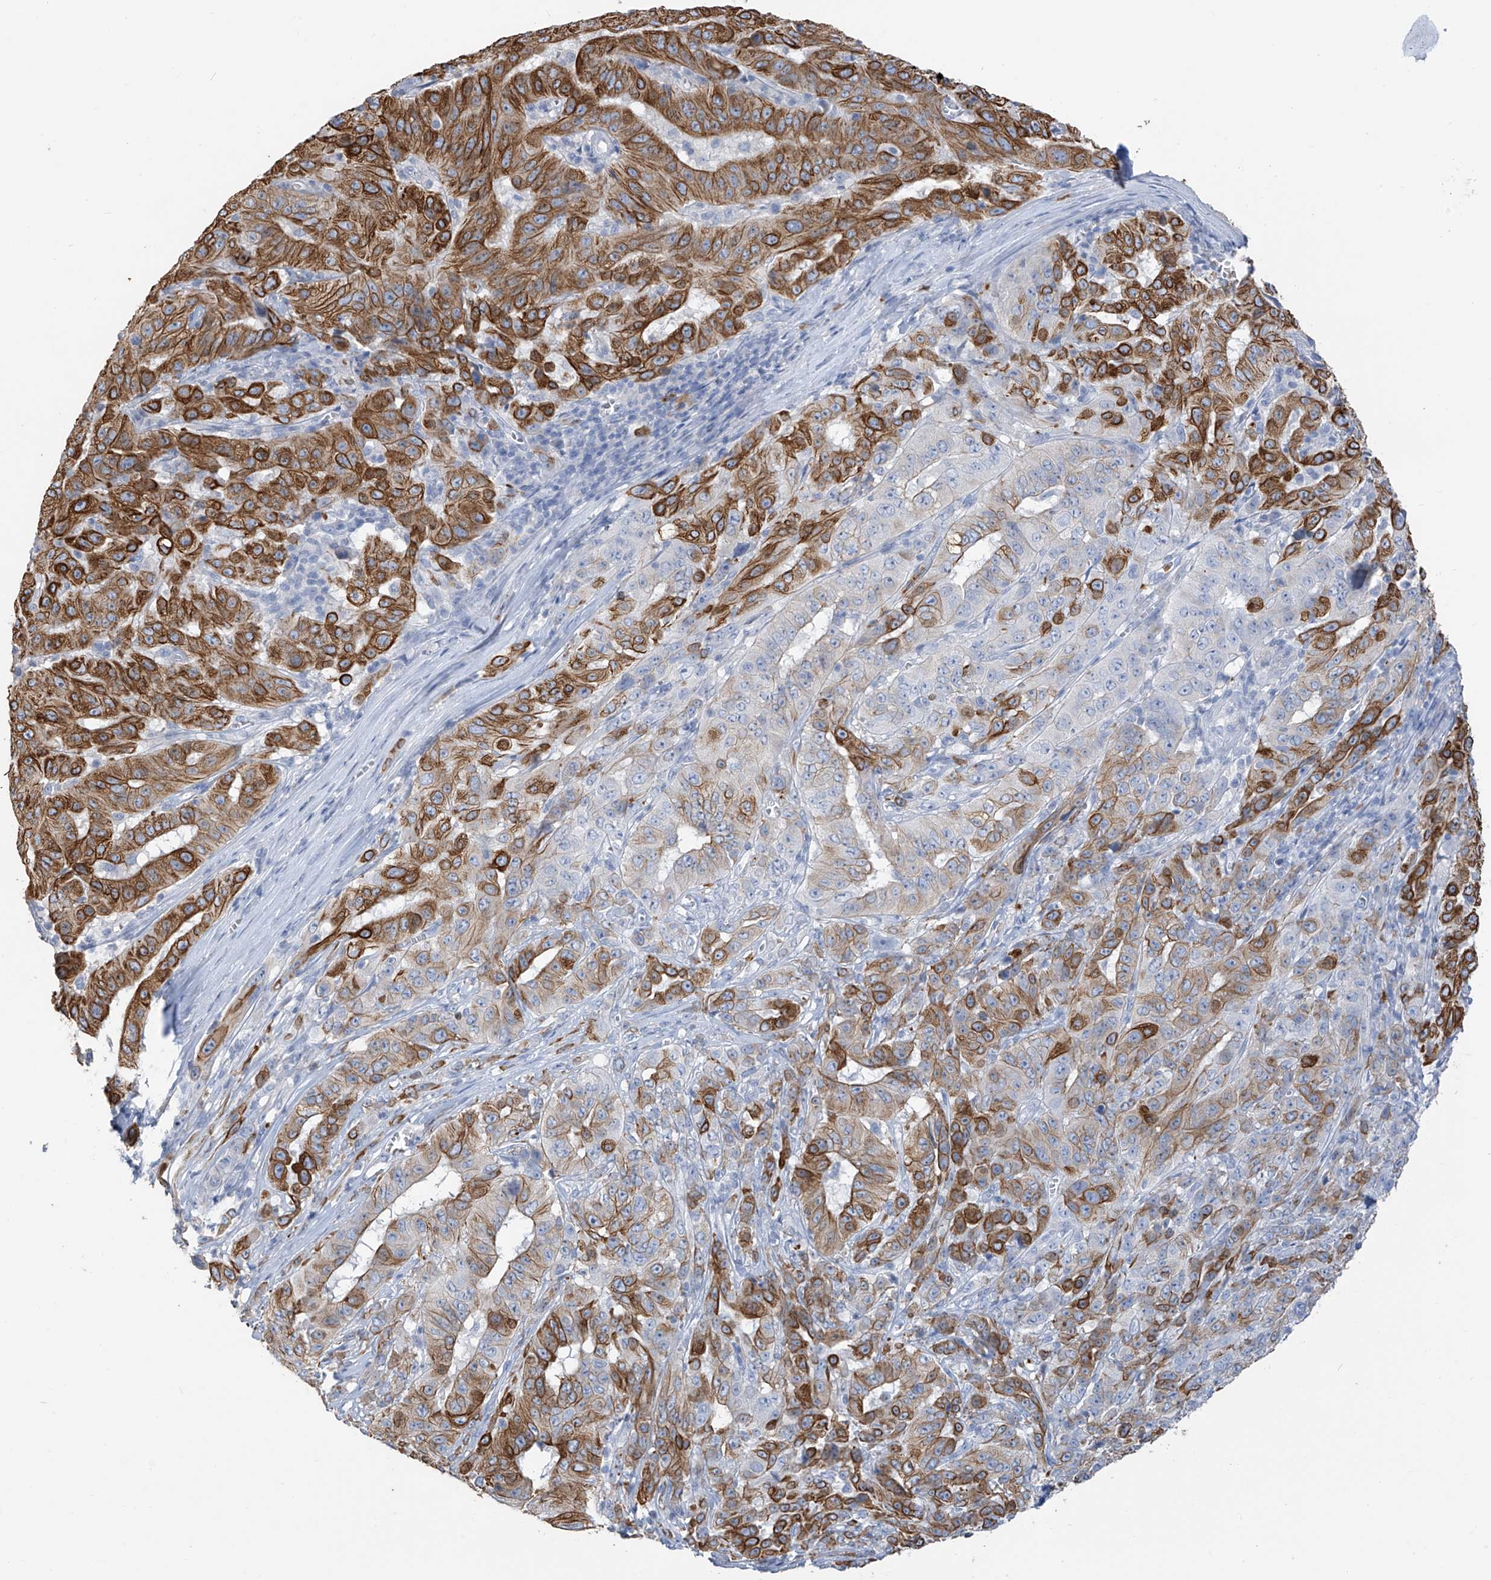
{"staining": {"intensity": "strong", "quantity": "25%-75%", "location": "cytoplasmic/membranous"}, "tissue": "pancreatic cancer", "cell_type": "Tumor cells", "image_type": "cancer", "snomed": [{"axis": "morphology", "description": "Adenocarcinoma, NOS"}, {"axis": "topography", "description": "Pancreas"}], "caption": "Immunohistochemical staining of human pancreatic cancer shows high levels of strong cytoplasmic/membranous protein expression in approximately 25%-75% of tumor cells. The protein of interest is stained brown, and the nuclei are stained in blue (DAB IHC with brightfield microscopy, high magnification).", "gene": "PAFAH1B3", "patient": {"sex": "male", "age": 63}}